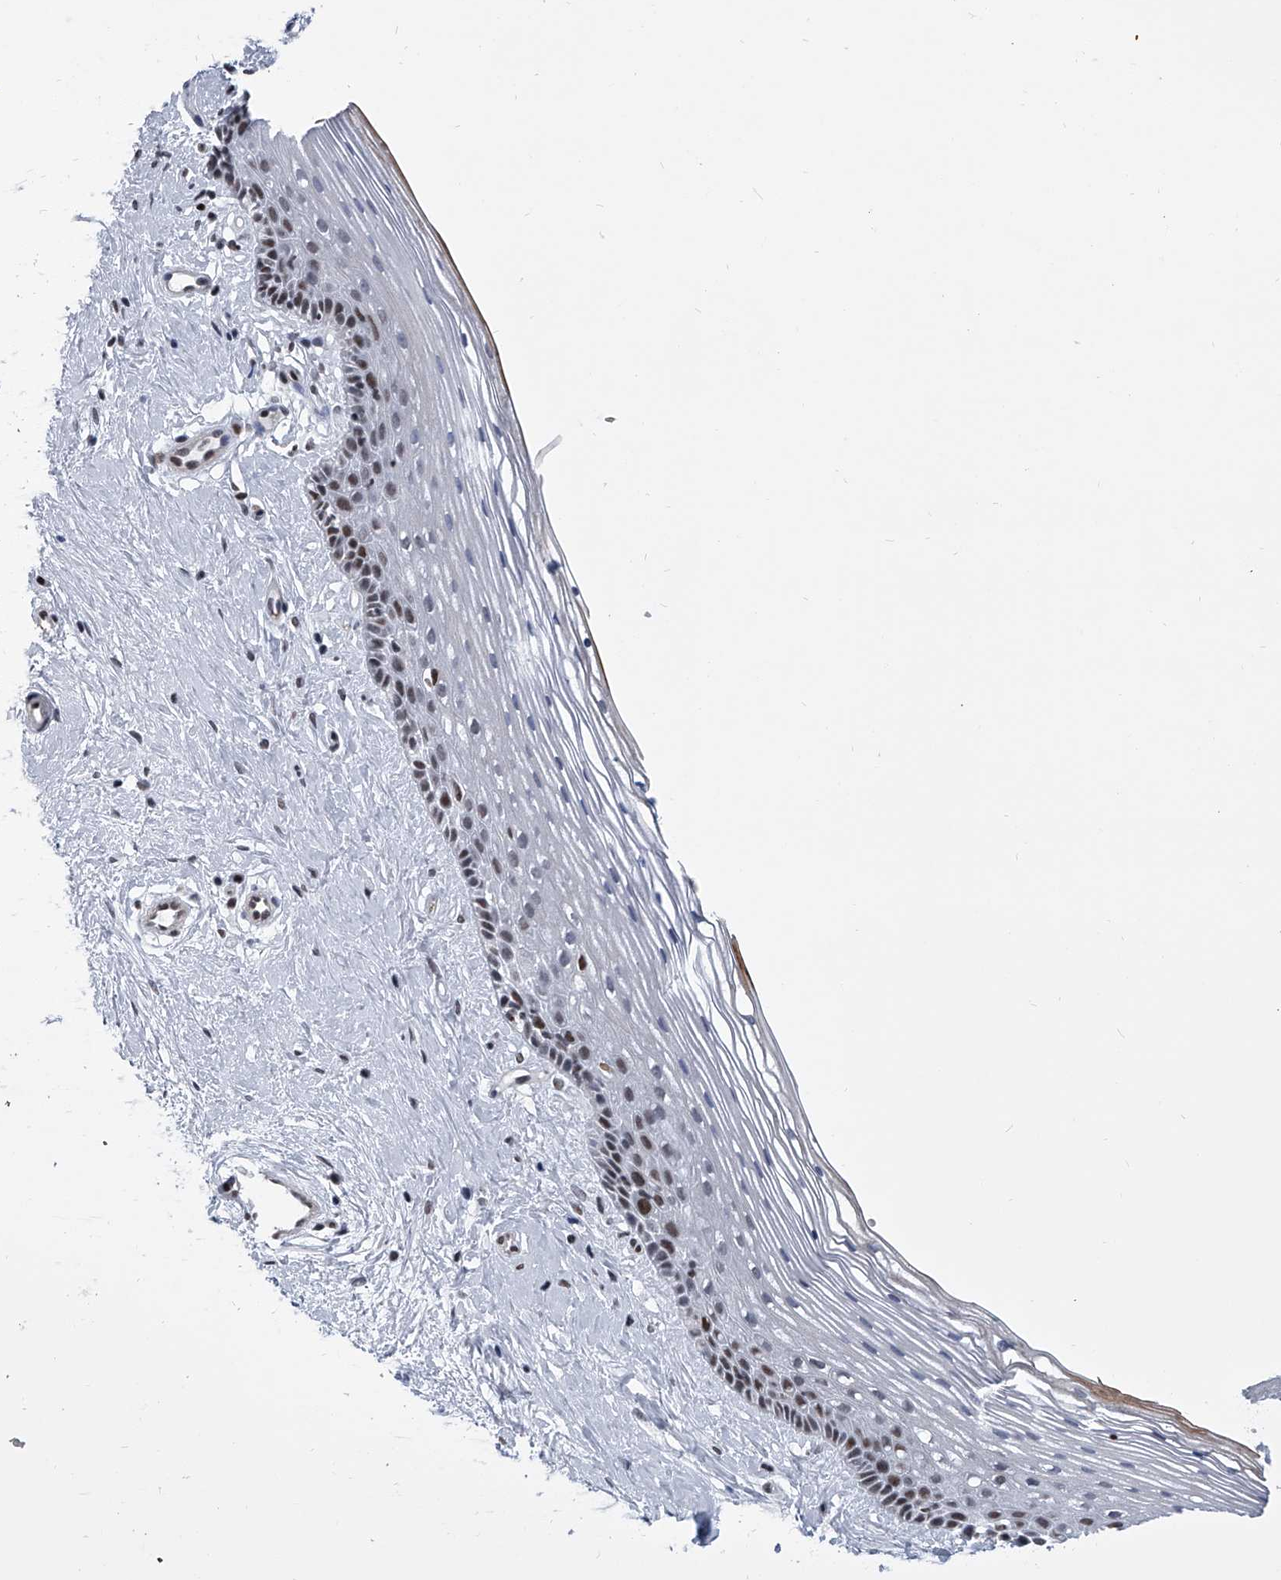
{"staining": {"intensity": "moderate", "quantity": "25%-75%", "location": "nuclear"}, "tissue": "vagina", "cell_type": "Squamous epithelial cells", "image_type": "normal", "snomed": [{"axis": "morphology", "description": "Normal tissue, NOS"}, {"axis": "topography", "description": "Vagina"}], "caption": "Normal vagina displays moderate nuclear staining in about 25%-75% of squamous epithelial cells Nuclei are stained in blue..", "gene": "SIM2", "patient": {"sex": "female", "age": 46}}